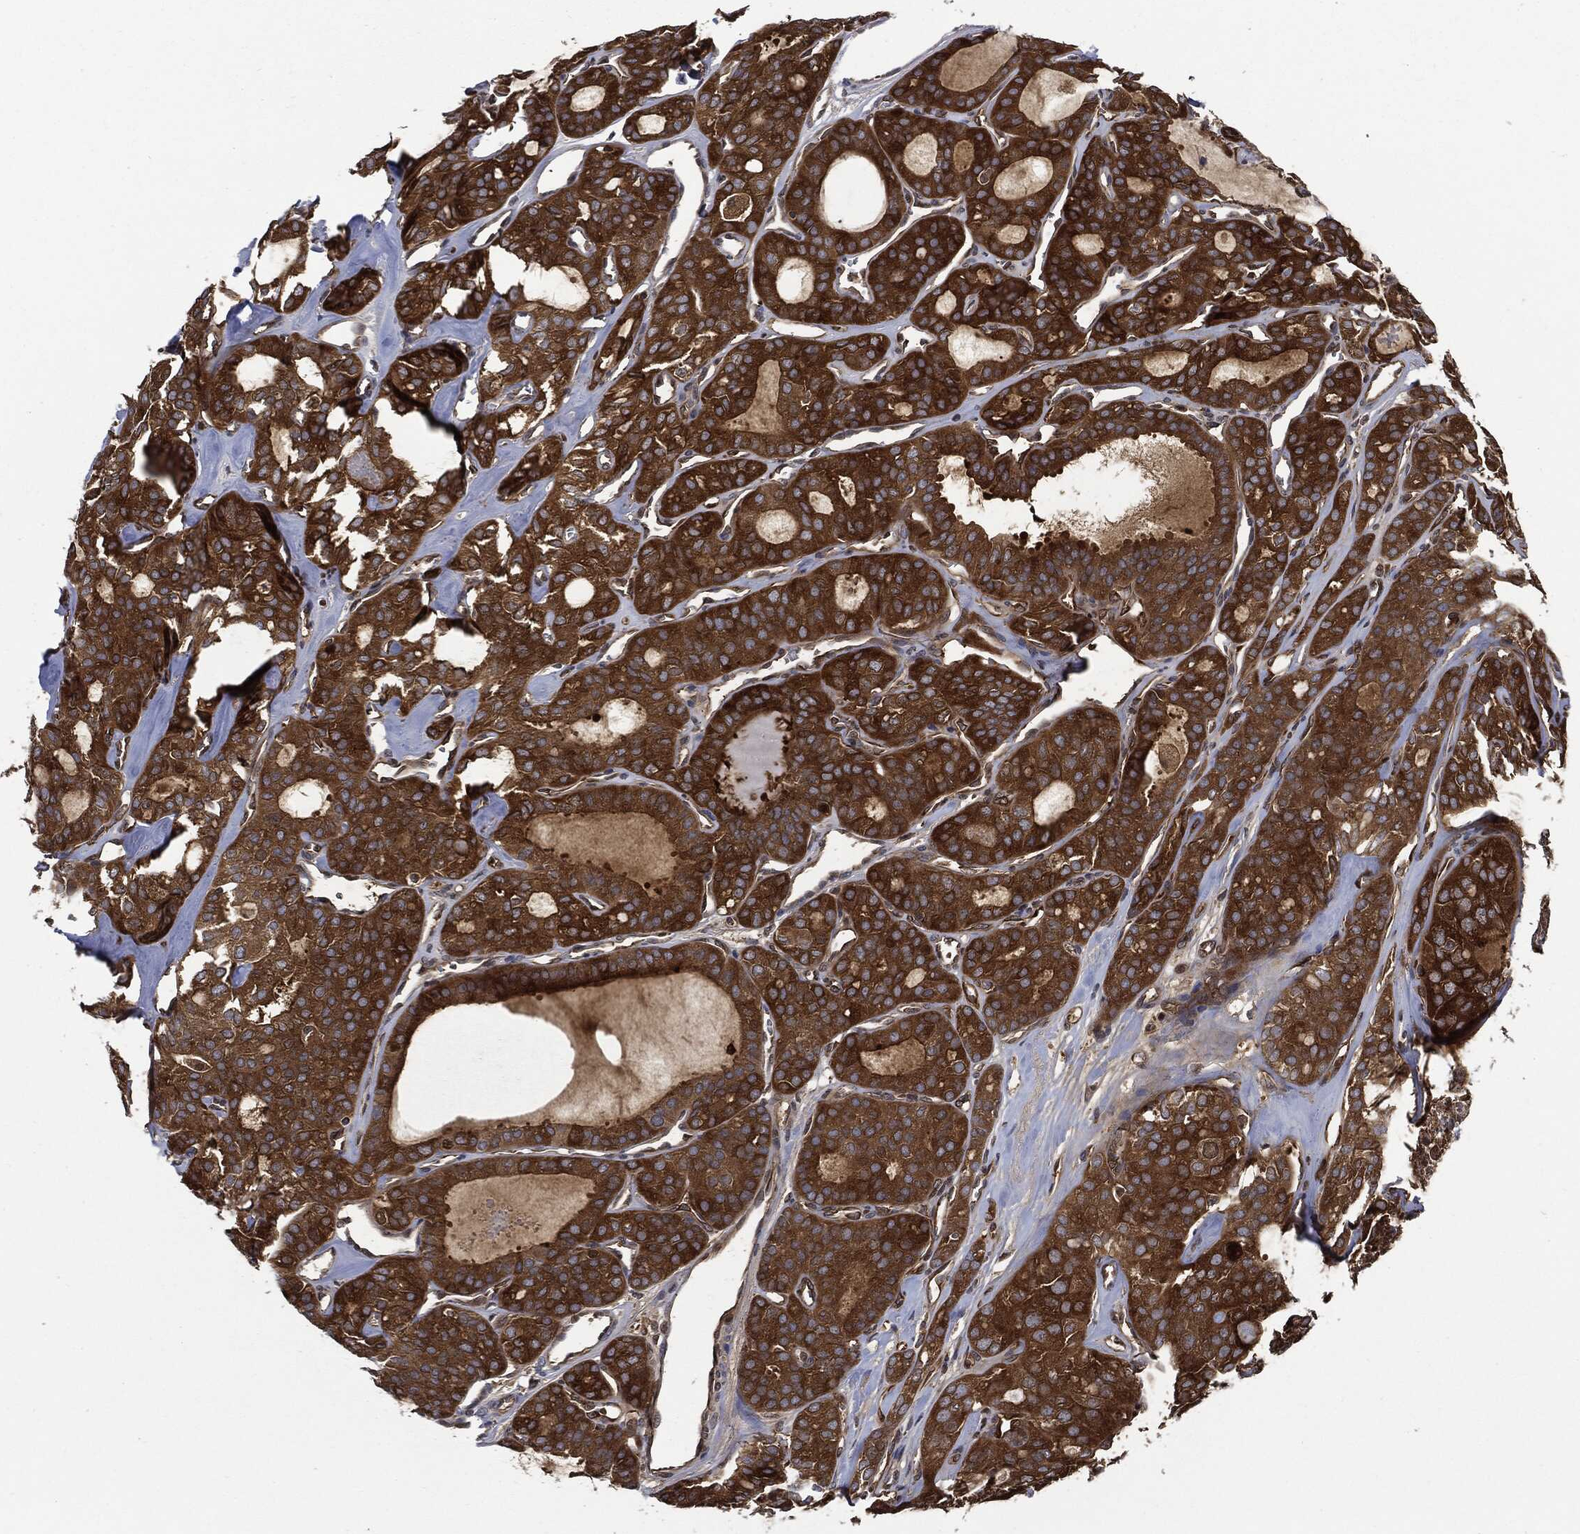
{"staining": {"intensity": "strong", "quantity": ">75%", "location": "cytoplasmic/membranous"}, "tissue": "thyroid cancer", "cell_type": "Tumor cells", "image_type": "cancer", "snomed": [{"axis": "morphology", "description": "Follicular adenoma carcinoma, NOS"}, {"axis": "topography", "description": "Thyroid gland"}], "caption": "The immunohistochemical stain shows strong cytoplasmic/membranous staining in tumor cells of thyroid cancer (follicular adenoma carcinoma) tissue. The staining is performed using DAB brown chromogen to label protein expression. The nuclei are counter-stained blue using hematoxylin.", "gene": "XPNPEP1", "patient": {"sex": "male", "age": 75}}